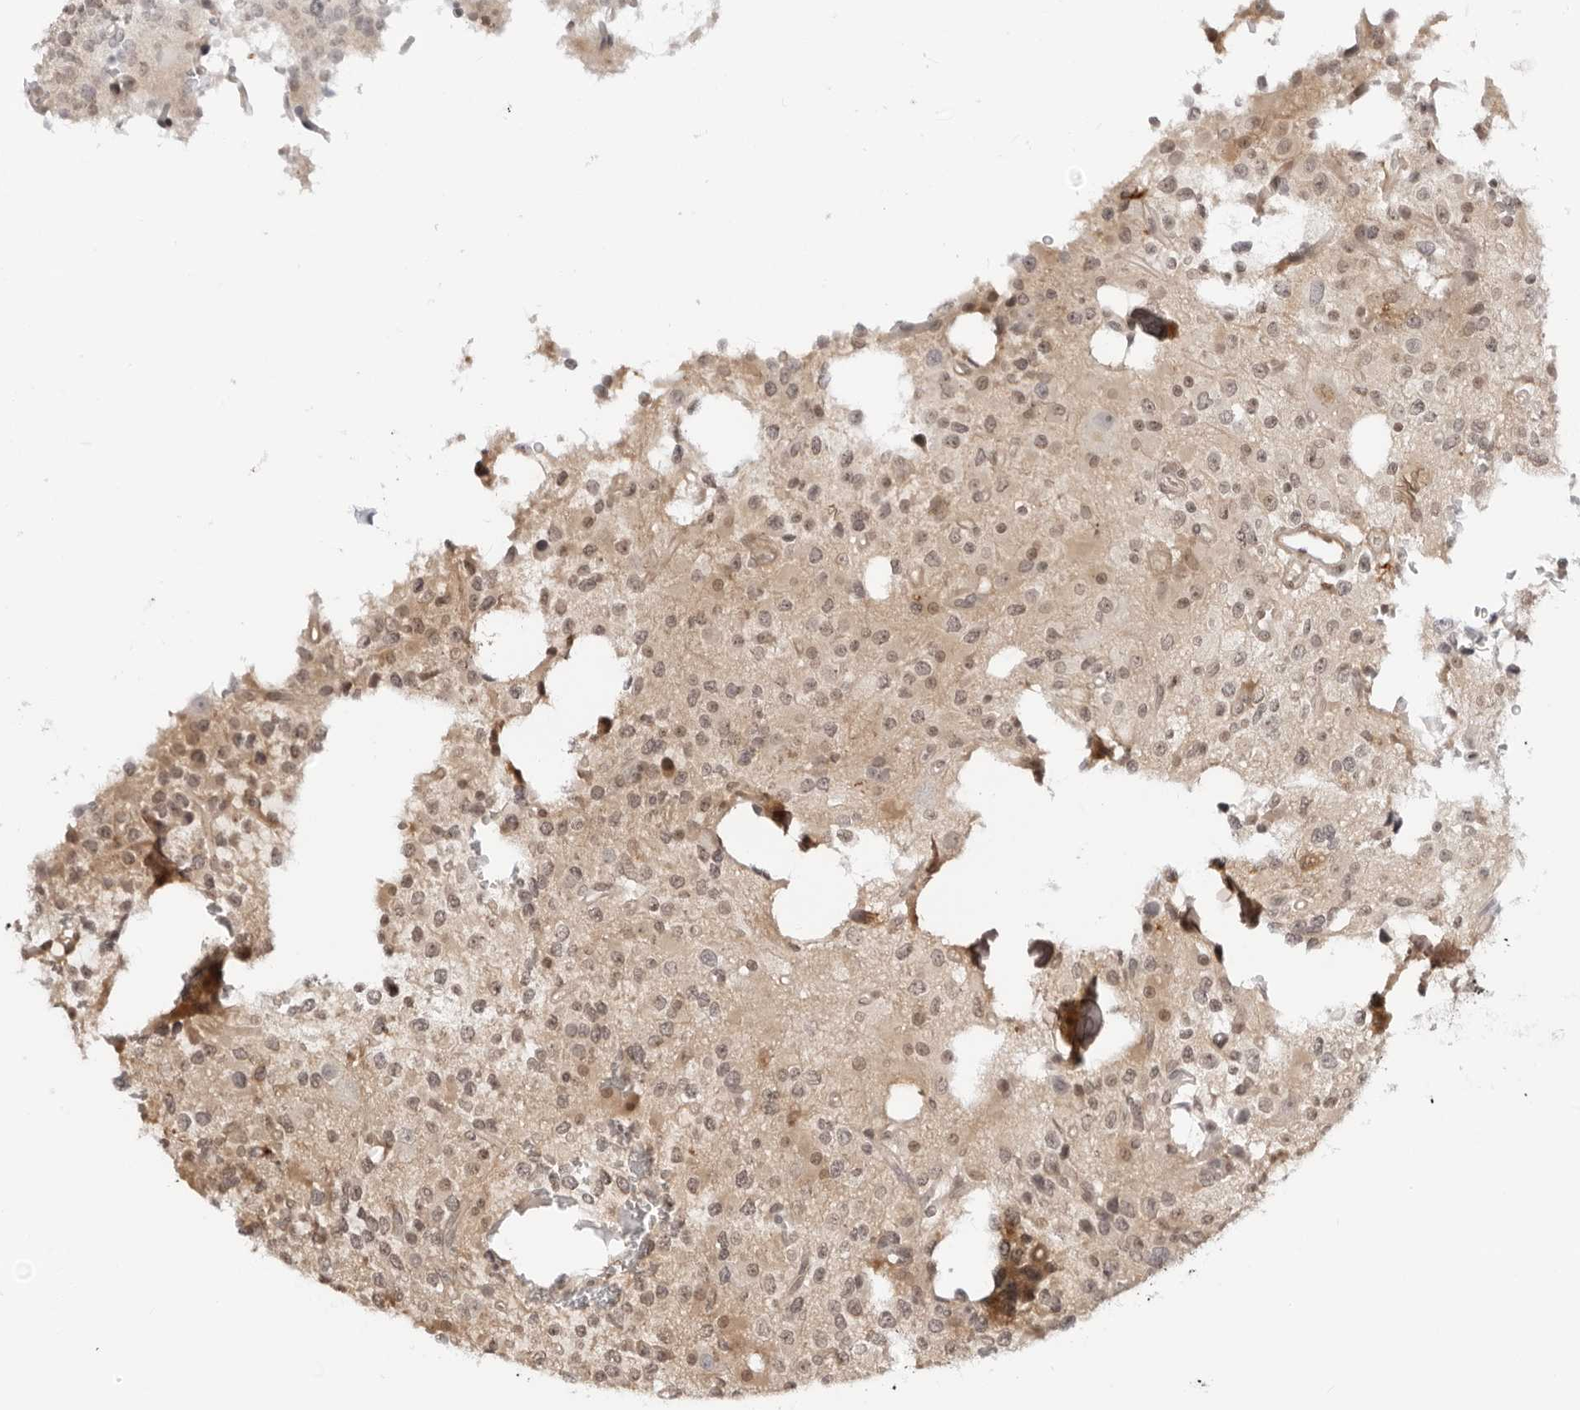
{"staining": {"intensity": "weak", "quantity": "<25%", "location": "cytoplasmic/membranous,nuclear"}, "tissue": "glioma", "cell_type": "Tumor cells", "image_type": "cancer", "snomed": [{"axis": "morphology", "description": "Glioma, malignant, High grade"}, {"axis": "topography", "description": "Brain"}], "caption": "Histopathology image shows no significant protein expression in tumor cells of high-grade glioma (malignant). The staining was performed using DAB to visualize the protein expression in brown, while the nuclei were stained in blue with hematoxylin (Magnification: 20x).", "gene": "RNF146", "patient": {"sex": "female", "age": 62}}